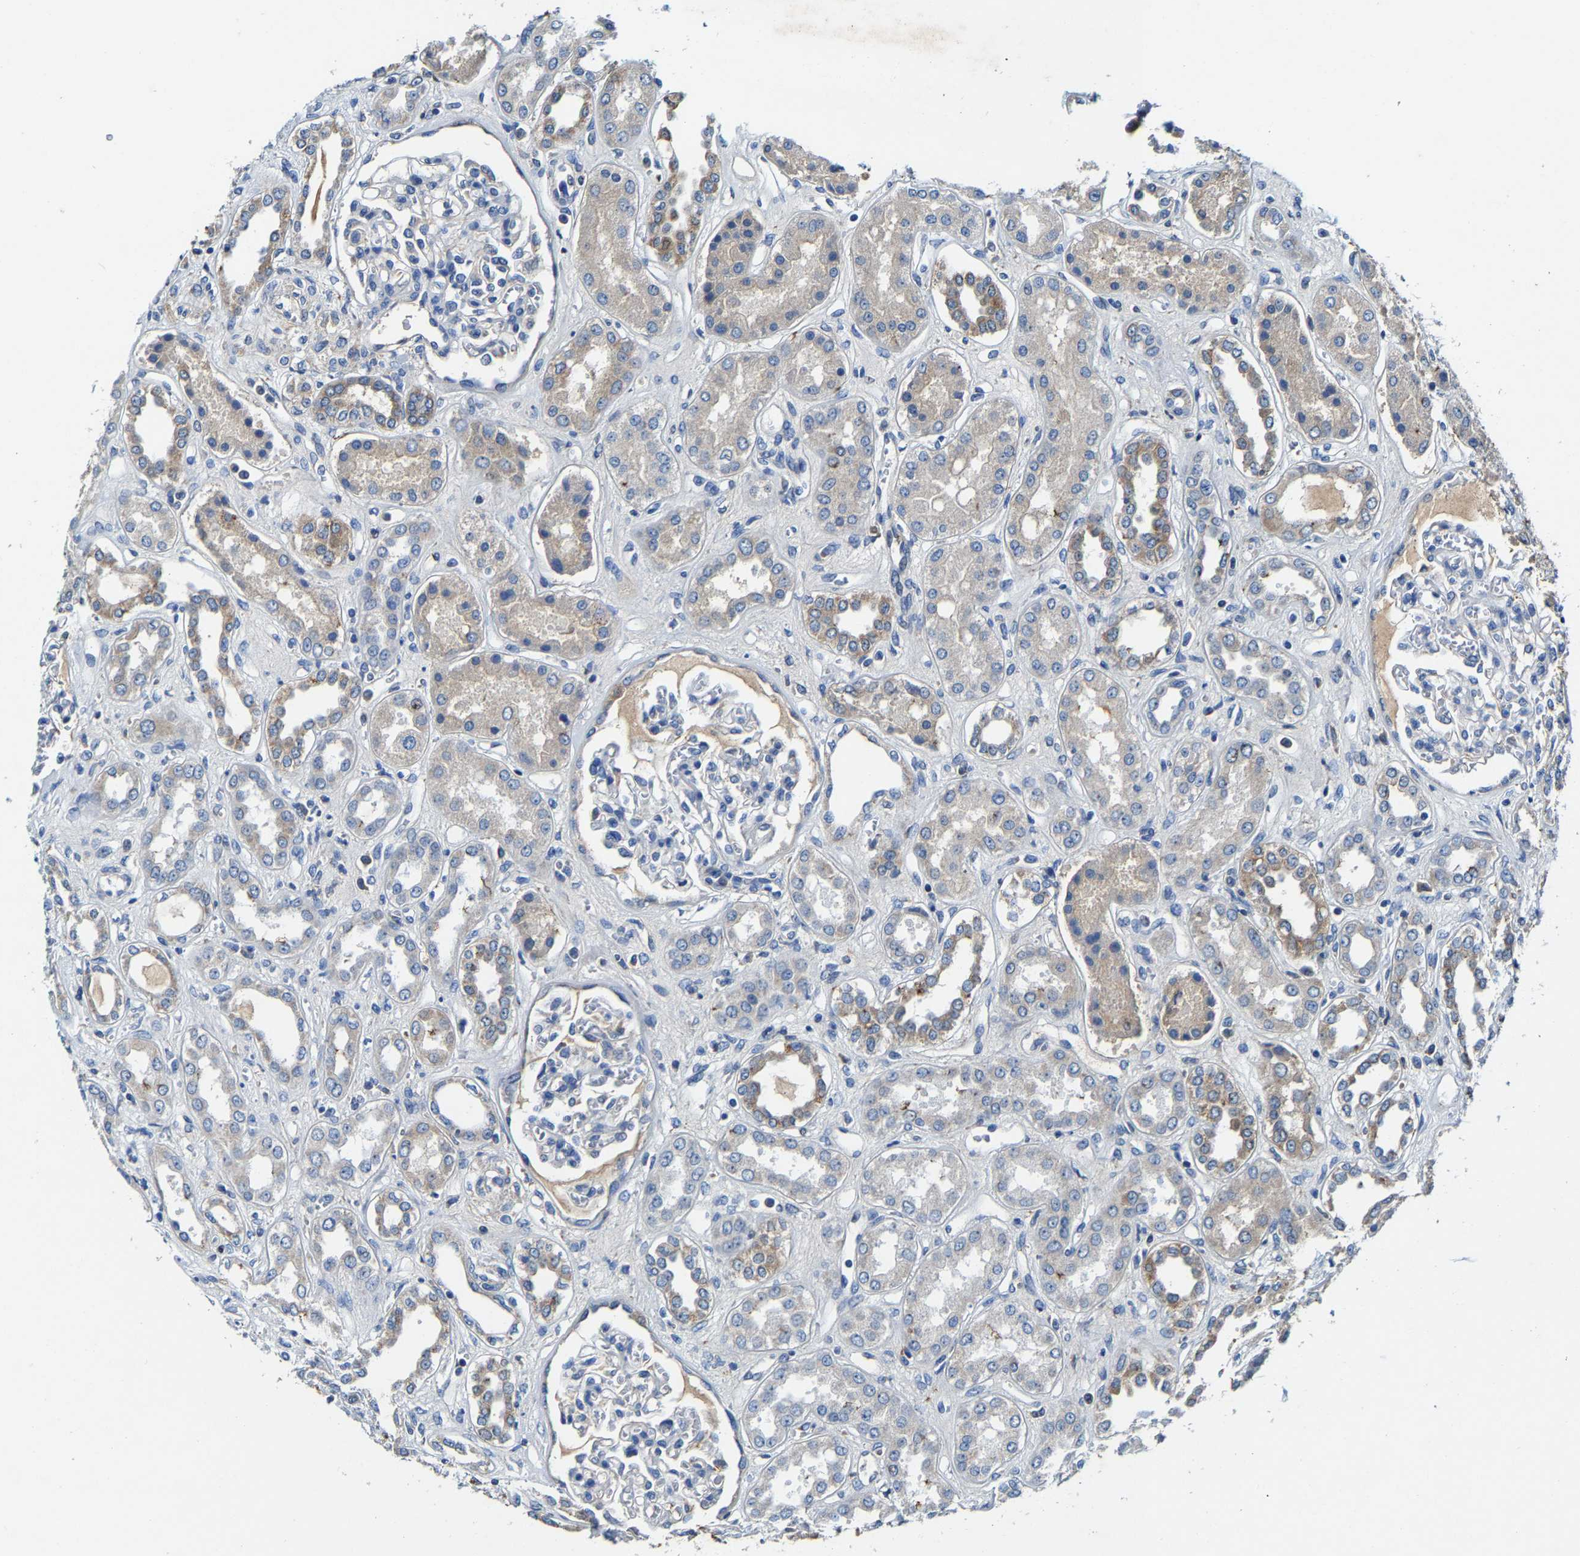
{"staining": {"intensity": "negative", "quantity": "none", "location": "none"}, "tissue": "kidney", "cell_type": "Cells in glomeruli", "image_type": "normal", "snomed": [{"axis": "morphology", "description": "Normal tissue, NOS"}, {"axis": "topography", "description": "Kidney"}], "caption": "IHC histopathology image of benign kidney stained for a protein (brown), which displays no staining in cells in glomeruli.", "gene": "SLC25A25", "patient": {"sex": "male", "age": 59}}